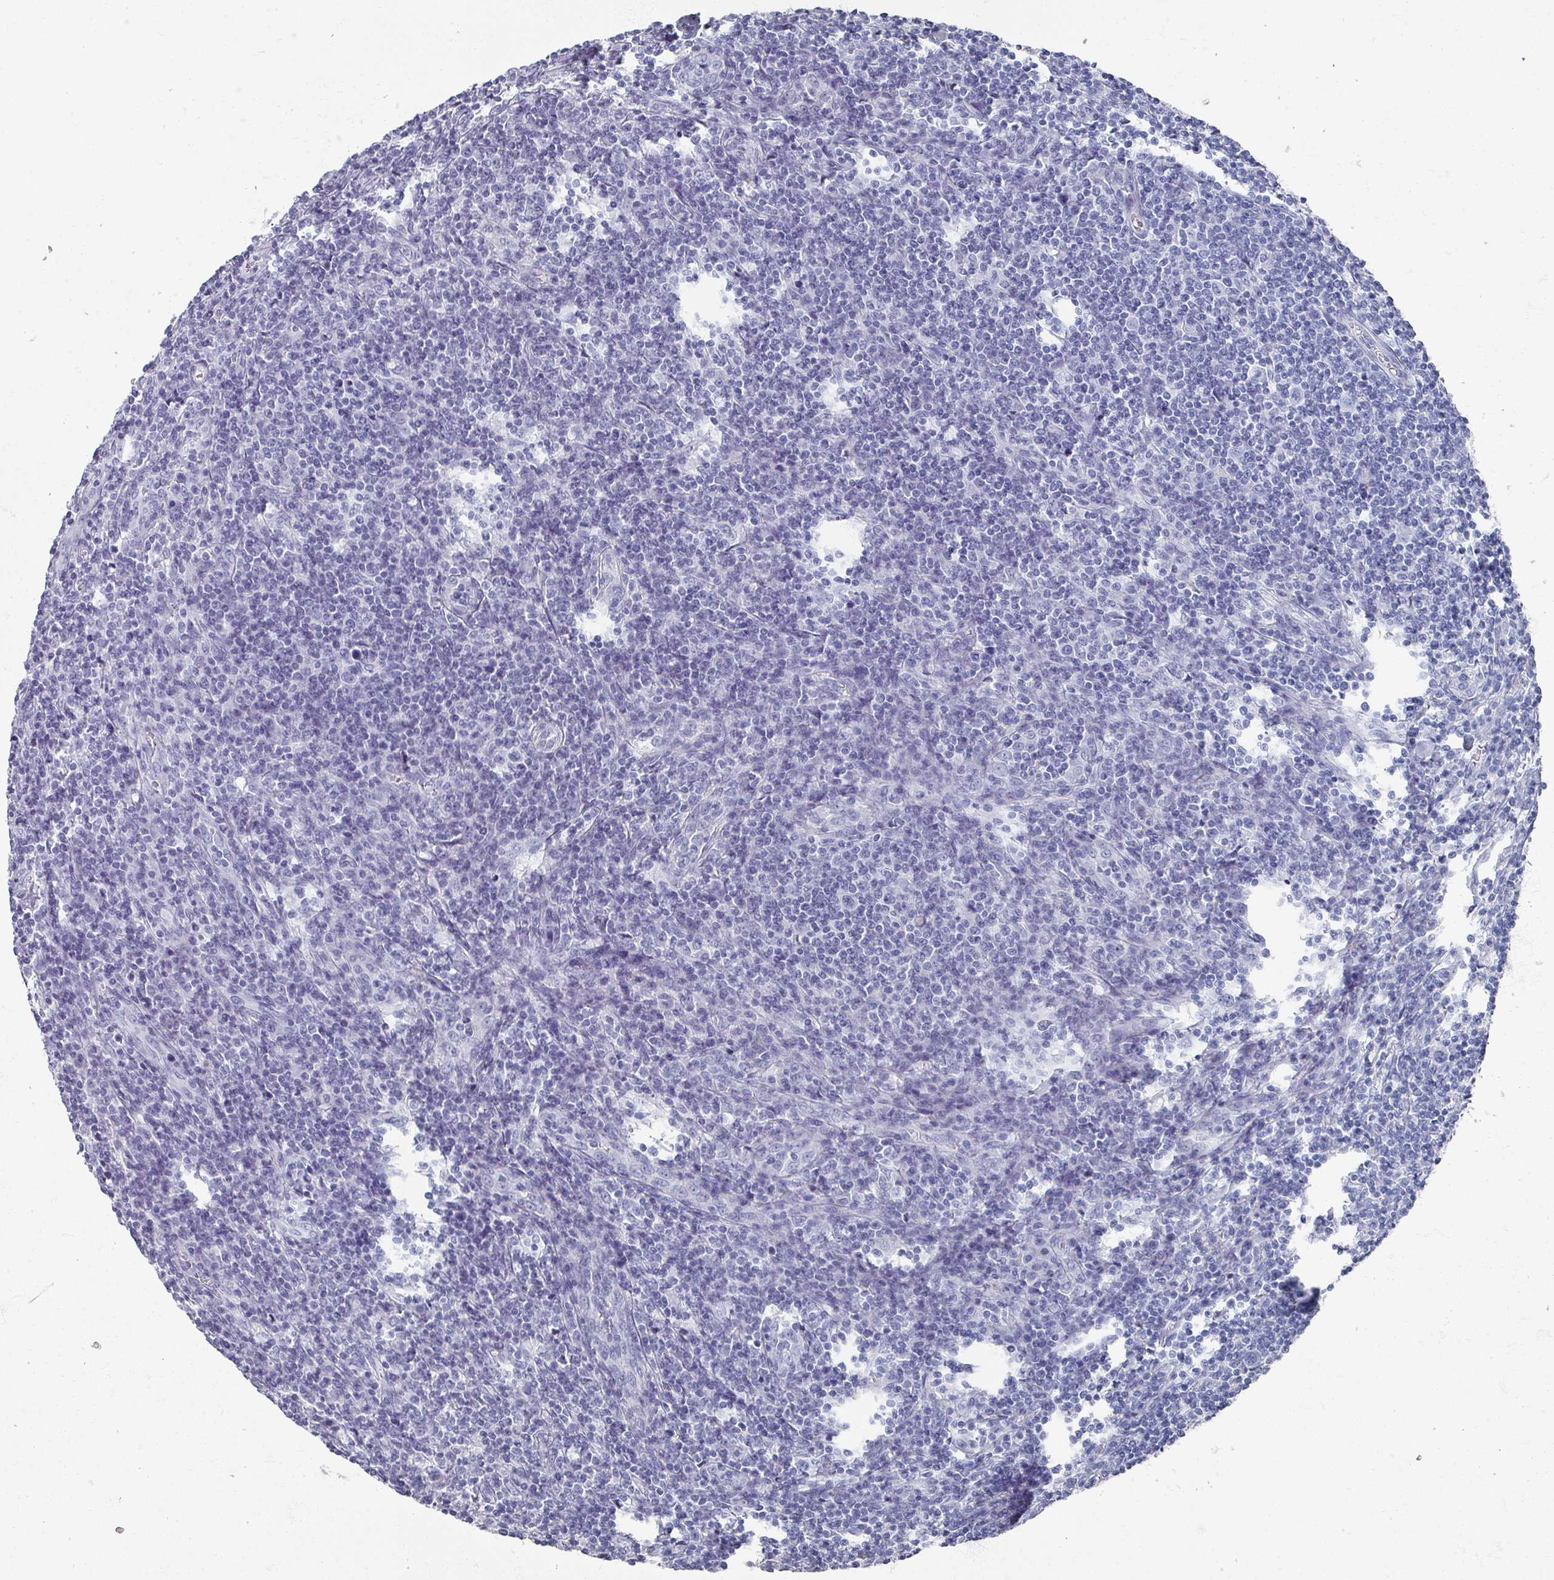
{"staining": {"intensity": "negative", "quantity": "none", "location": "none"}, "tissue": "lymphoma", "cell_type": "Tumor cells", "image_type": "cancer", "snomed": [{"axis": "morphology", "description": "Hodgkin's disease, NOS"}, {"axis": "topography", "description": "Lymph node"}], "caption": "The IHC micrograph has no significant staining in tumor cells of Hodgkin's disease tissue.", "gene": "OMG", "patient": {"sex": "male", "age": 83}}